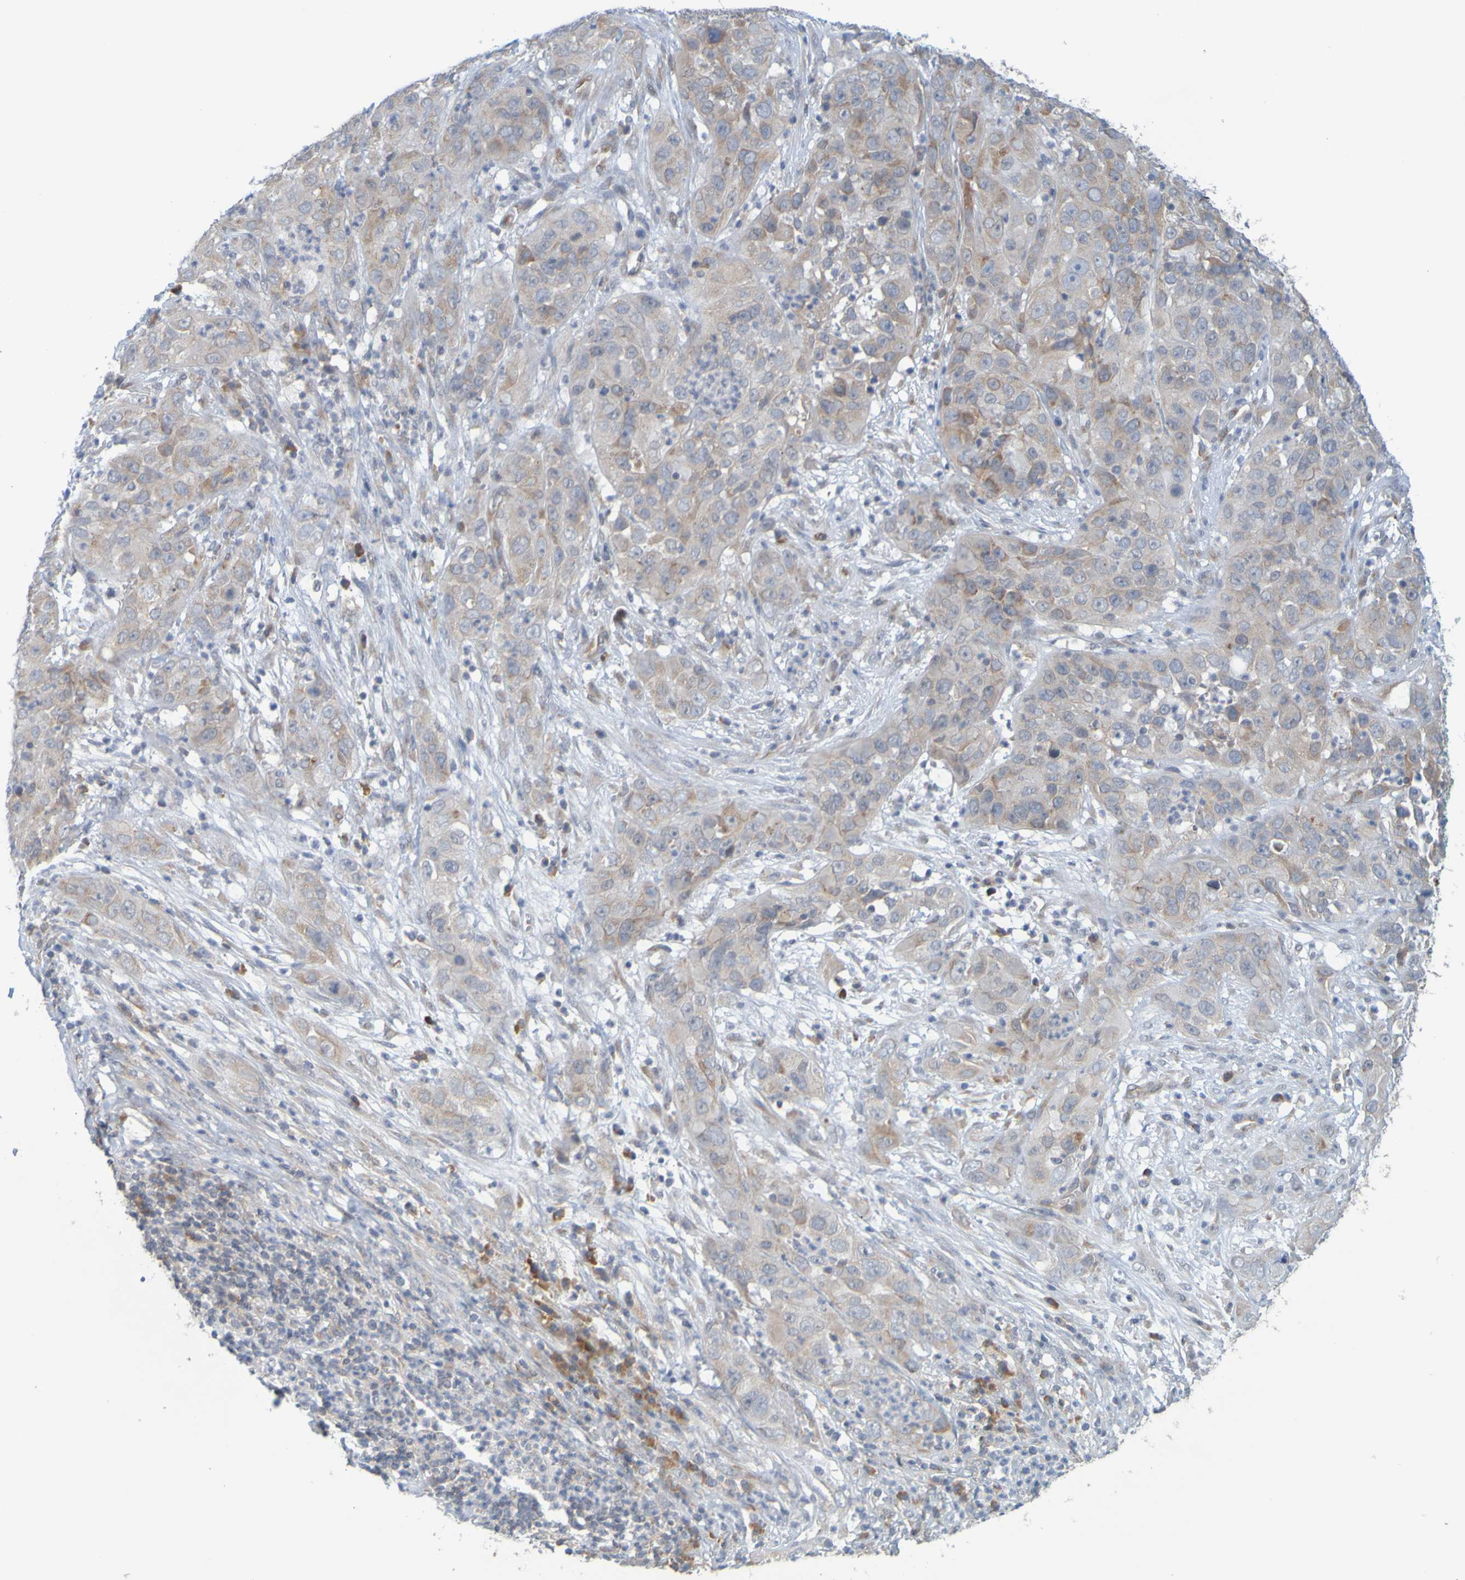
{"staining": {"intensity": "moderate", "quantity": ">75%", "location": "cytoplasmic/membranous"}, "tissue": "cervical cancer", "cell_type": "Tumor cells", "image_type": "cancer", "snomed": [{"axis": "morphology", "description": "Squamous cell carcinoma, NOS"}, {"axis": "topography", "description": "Cervix"}], "caption": "Moderate cytoplasmic/membranous staining is seen in approximately >75% of tumor cells in cervical cancer (squamous cell carcinoma).", "gene": "MOGS", "patient": {"sex": "female", "age": 32}}